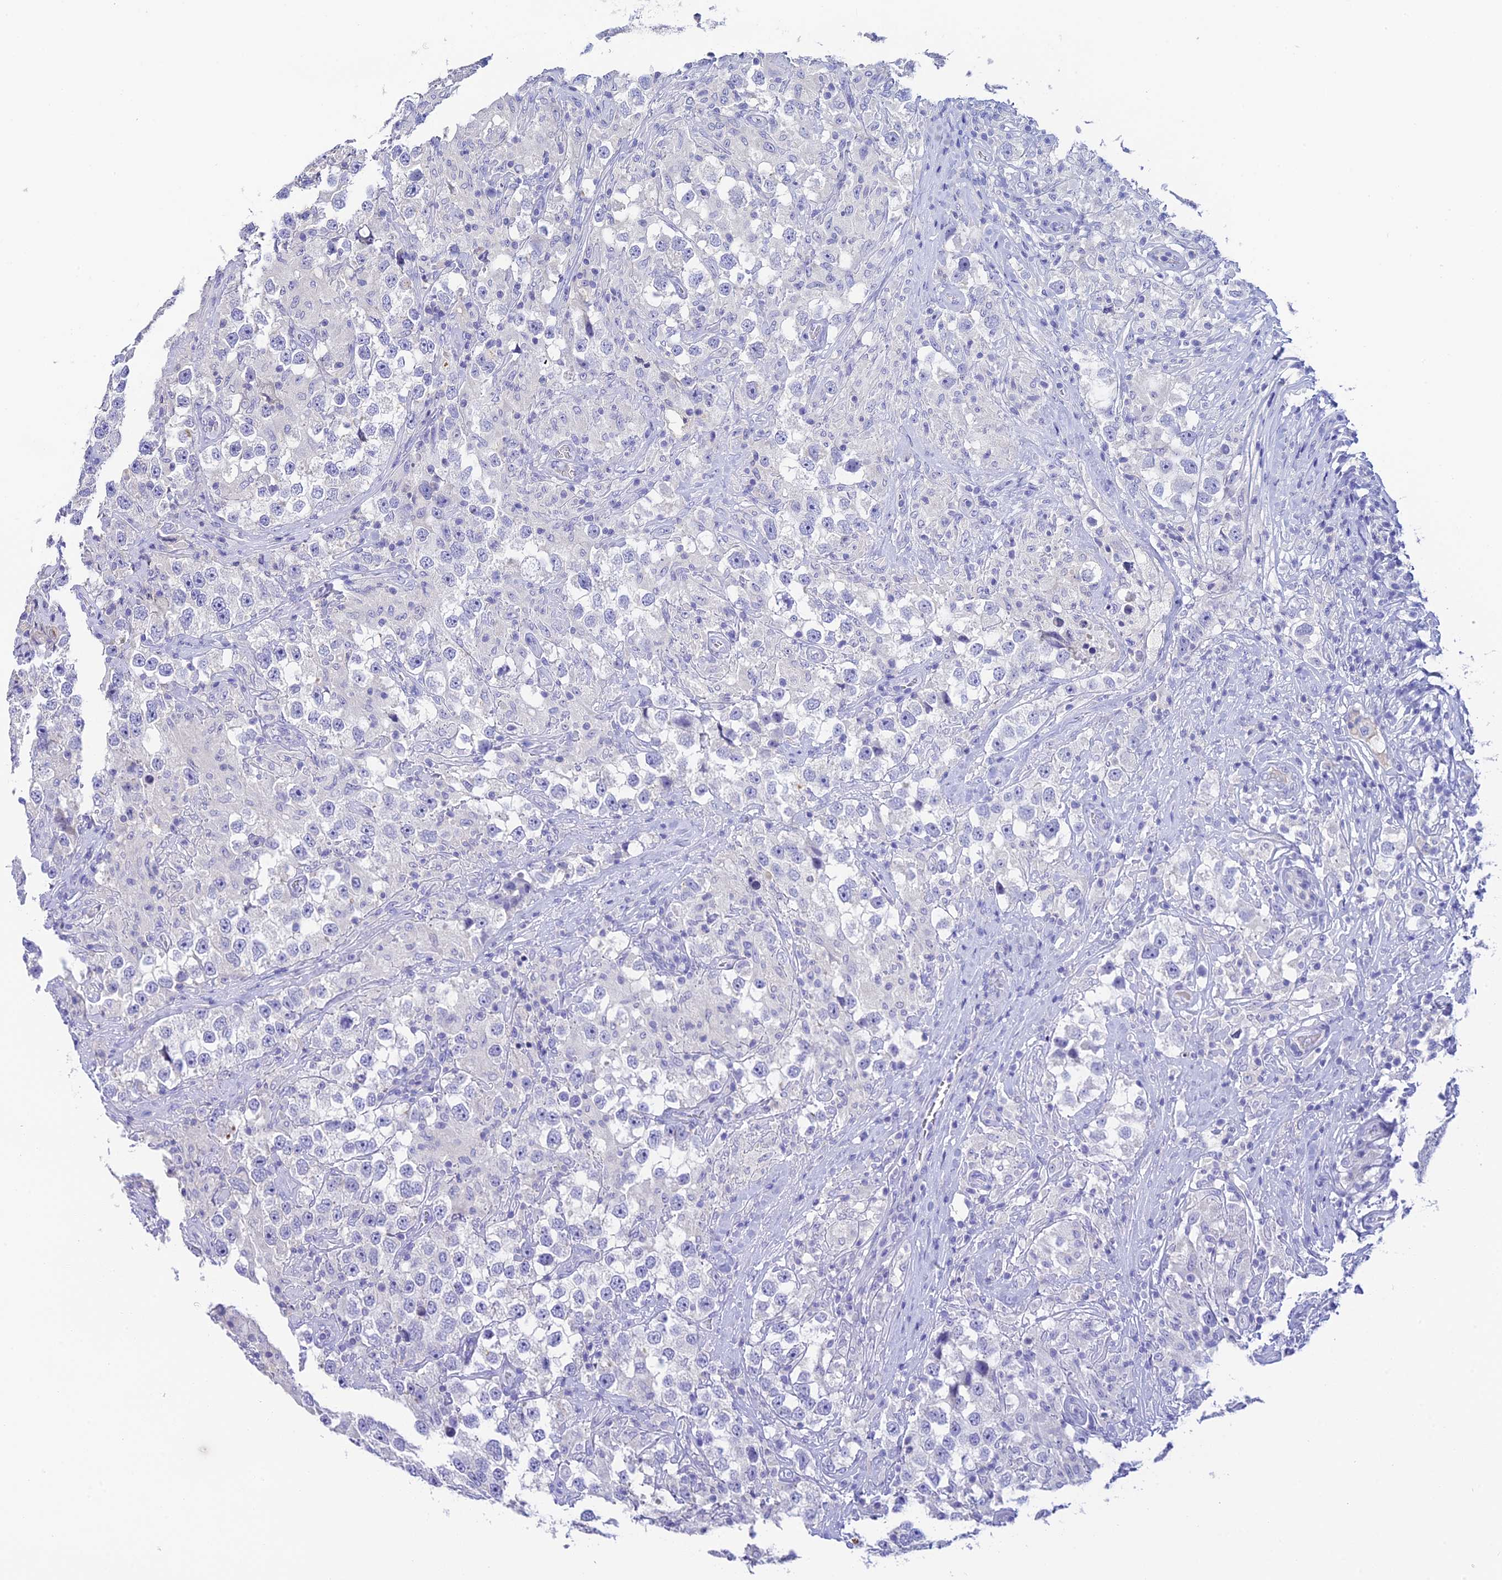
{"staining": {"intensity": "negative", "quantity": "none", "location": "none"}, "tissue": "testis cancer", "cell_type": "Tumor cells", "image_type": "cancer", "snomed": [{"axis": "morphology", "description": "Seminoma, NOS"}, {"axis": "topography", "description": "Testis"}], "caption": "Immunohistochemistry (IHC) micrograph of human testis seminoma stained for a protein (brown), which exhibits no expression in tumor cells.", "gene": "C12orf29", "patient": {"sex": "male", "age": 46}}